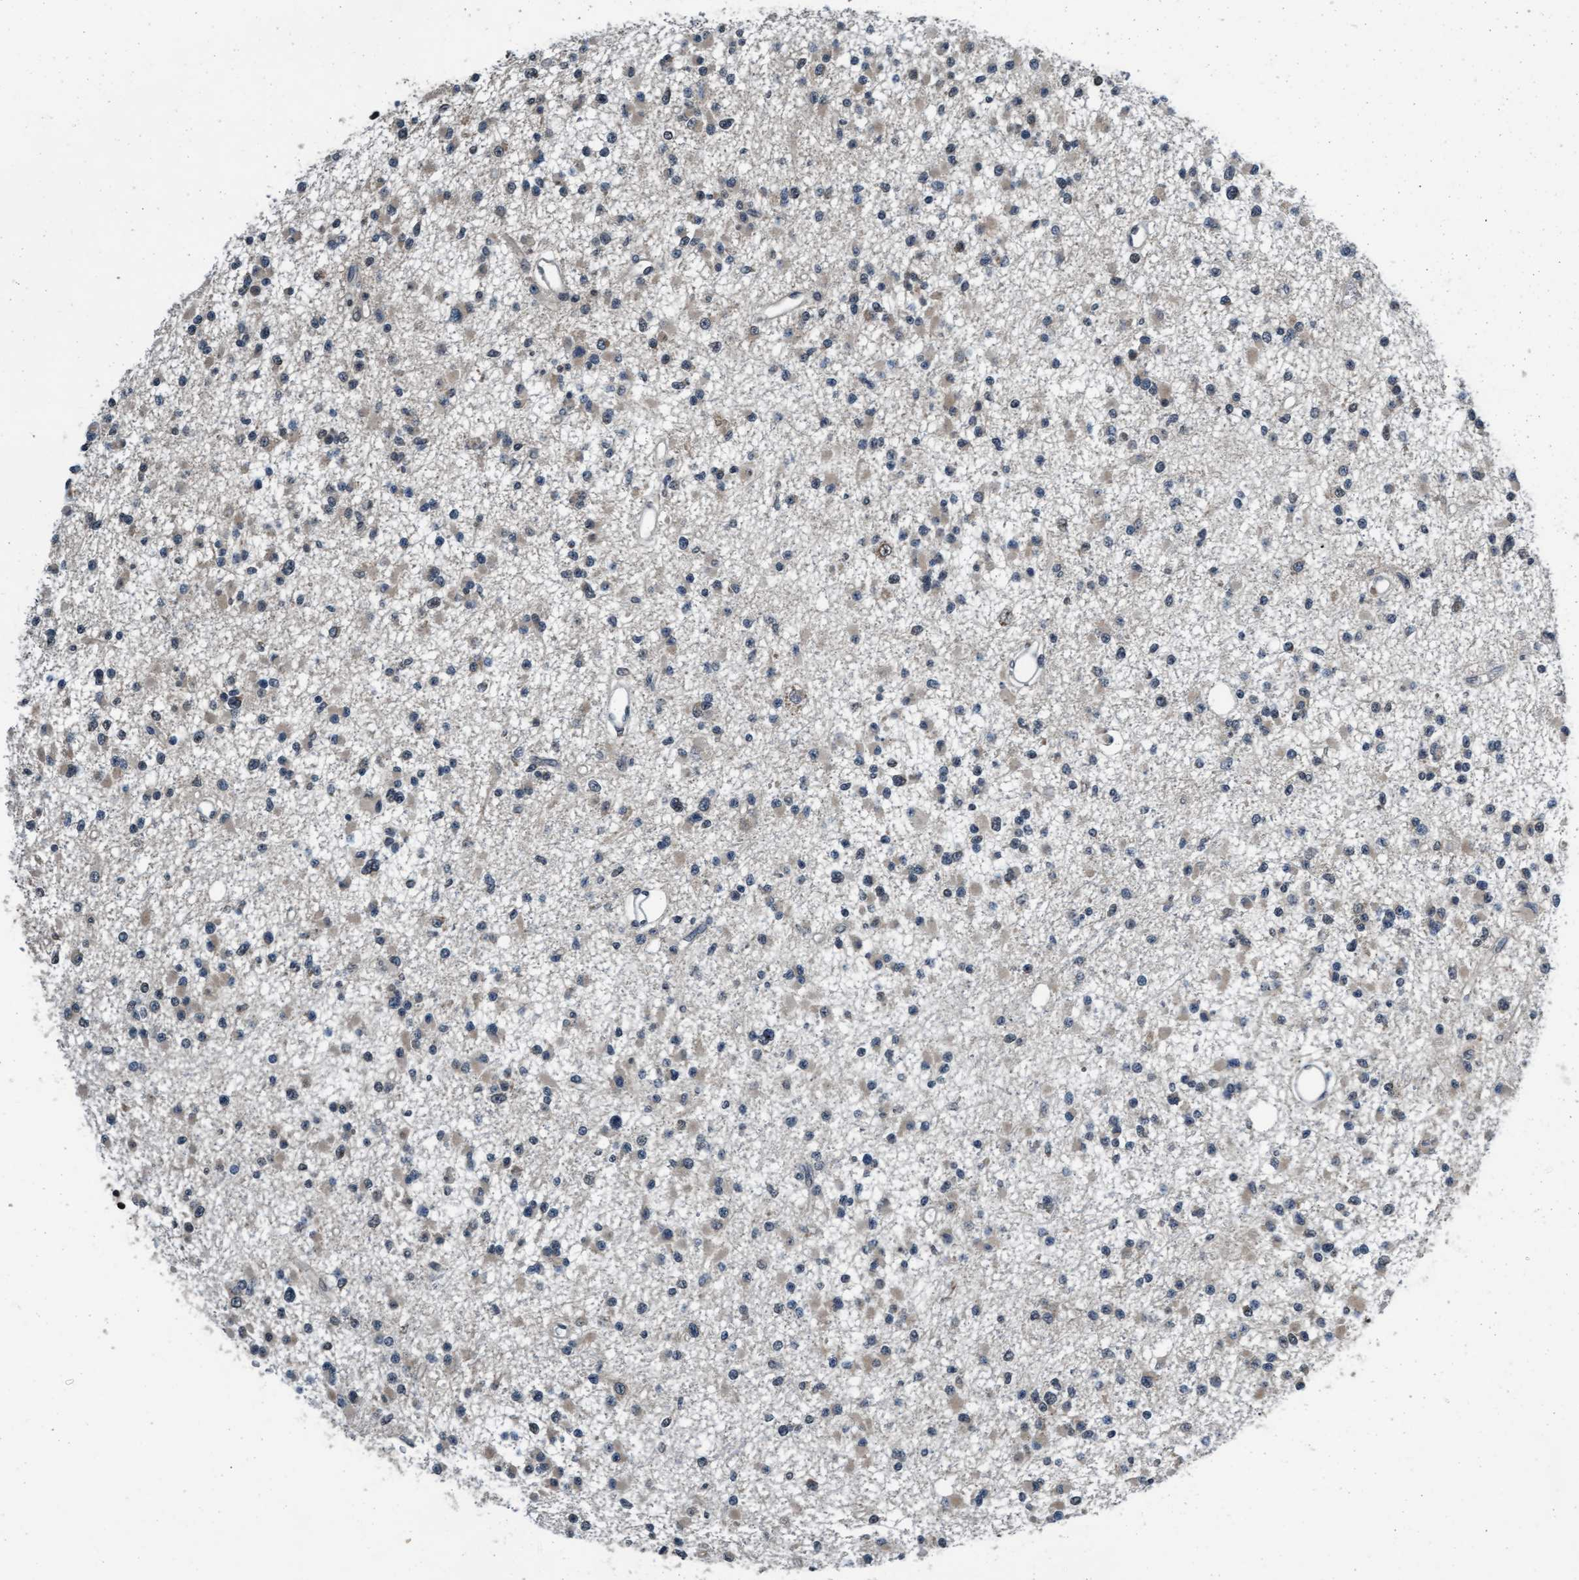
{"staining": {"intensity": "weak", "quantity": "<25%", "location": "cytoplasmic/membranous"}, "tissue": "glioma", "cell_type": "Tumor cells", "image_type": "cancer", "snomed": [{"axis": "morphology", "description": "Glioma, malignant, Low grade"}, {"axis": "topography", "description": "Brain"}], "caption": "This is an immunohistochemistry (IHC) photomicrograph of human low-grade glioma (malignant). There is no expression in tumor cells.", "gene": "WASF1", "patient": {"sex": "female", "age": 22}}